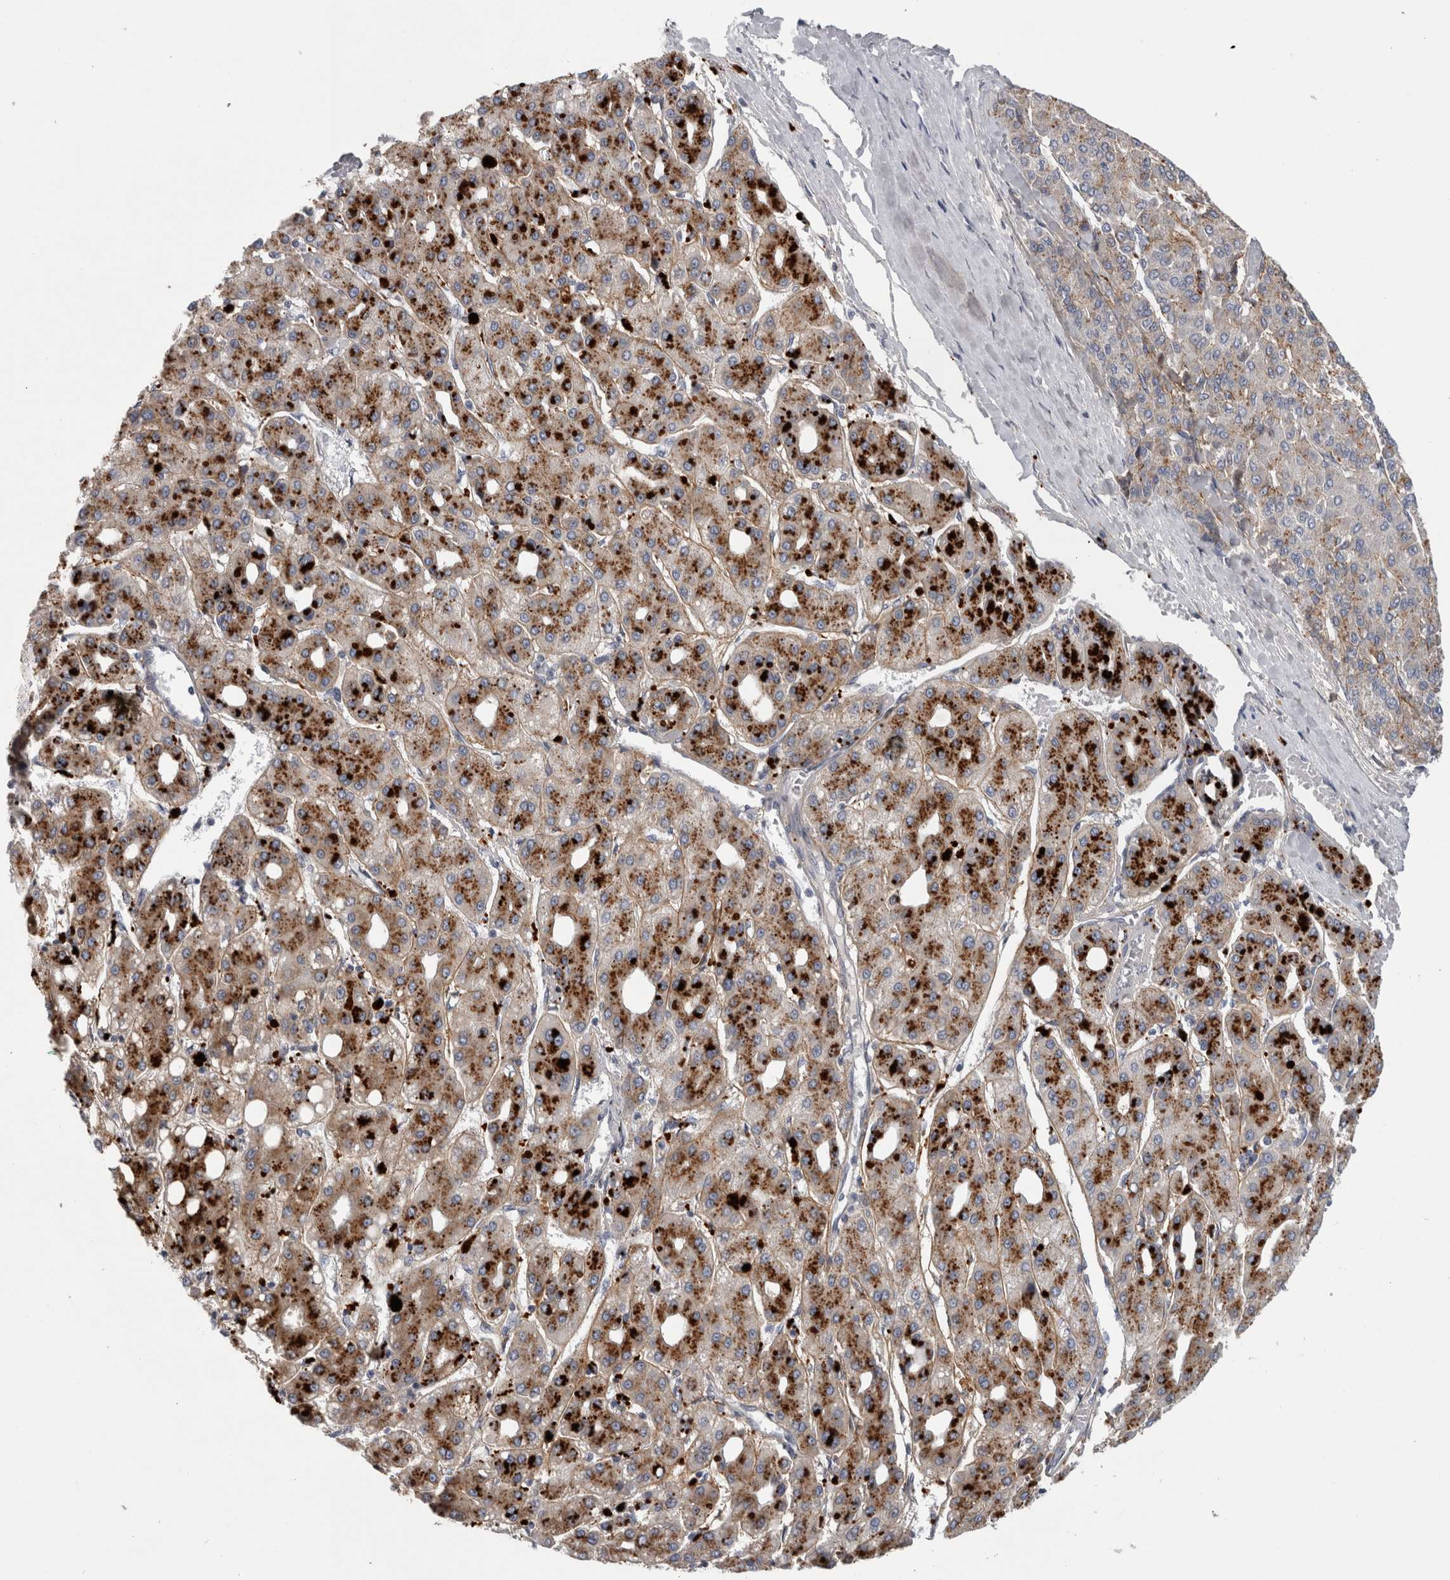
{"staining": {"intensity": "strong", "quantity": "25%-75%", "location": "cytoplasmic/membranous"}, "tissue": "liver cancer", "cell_type": "Tumor cells", "image_type": "cancer", "snomed": [{"axis": "morphology", "description": "Carcinoma, Hepatocellular, NOS"}, {"axis": "topography", "description": "Liver"}], "caption": "High-power microscopy captured an immunohistochemistry histopathology image of liver hepatocellular carcinoma, revealing strong cytoplasmic/membranous expression in about 25%-75% of tumor cells.", "gene": "ATXN2", "patient": {"sex": "male", "age": 65}}